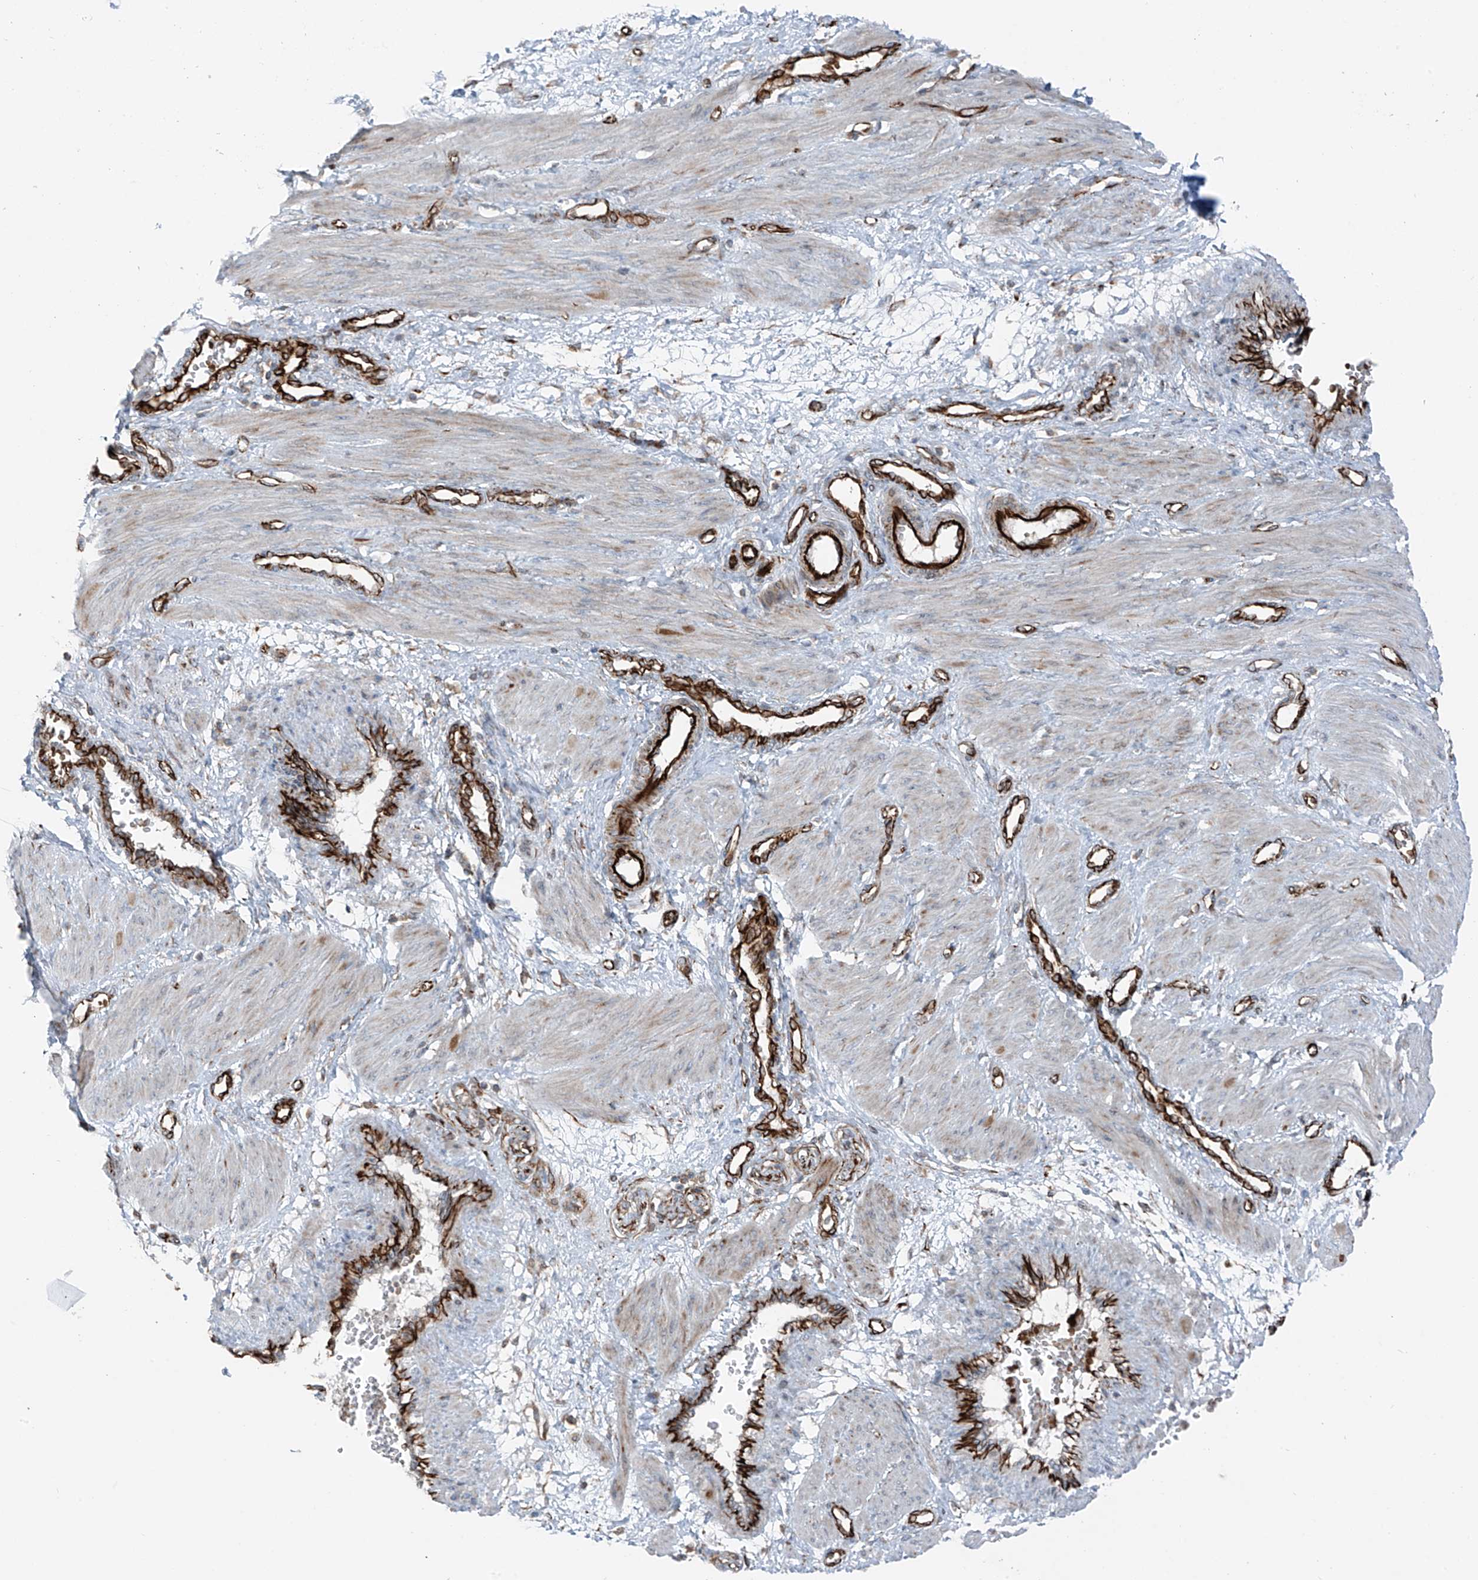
{"staining": {"intensity": "weak", "quantity": "<25%", "location": "cytoplasmic/membranous"}, "tissue": "smooth muscle", "cell_type": "Smooth muscle cells", "image_type": "normal", "snomed": [{"axis": "morphology", "description": "Normal tissue, NOS"}, {"axis": "topography", "description": "Endometrium"}], "caption": "An image of smooth muscle stained for a protein shows no brown staining in smooth muscle cells. (DAB (3,3'-diaminobenzidine) immunohistochemistry with hematoxylin counter stain).", "gene": "ERLEC1", "patient": {"sex": "female", "age": 33}}